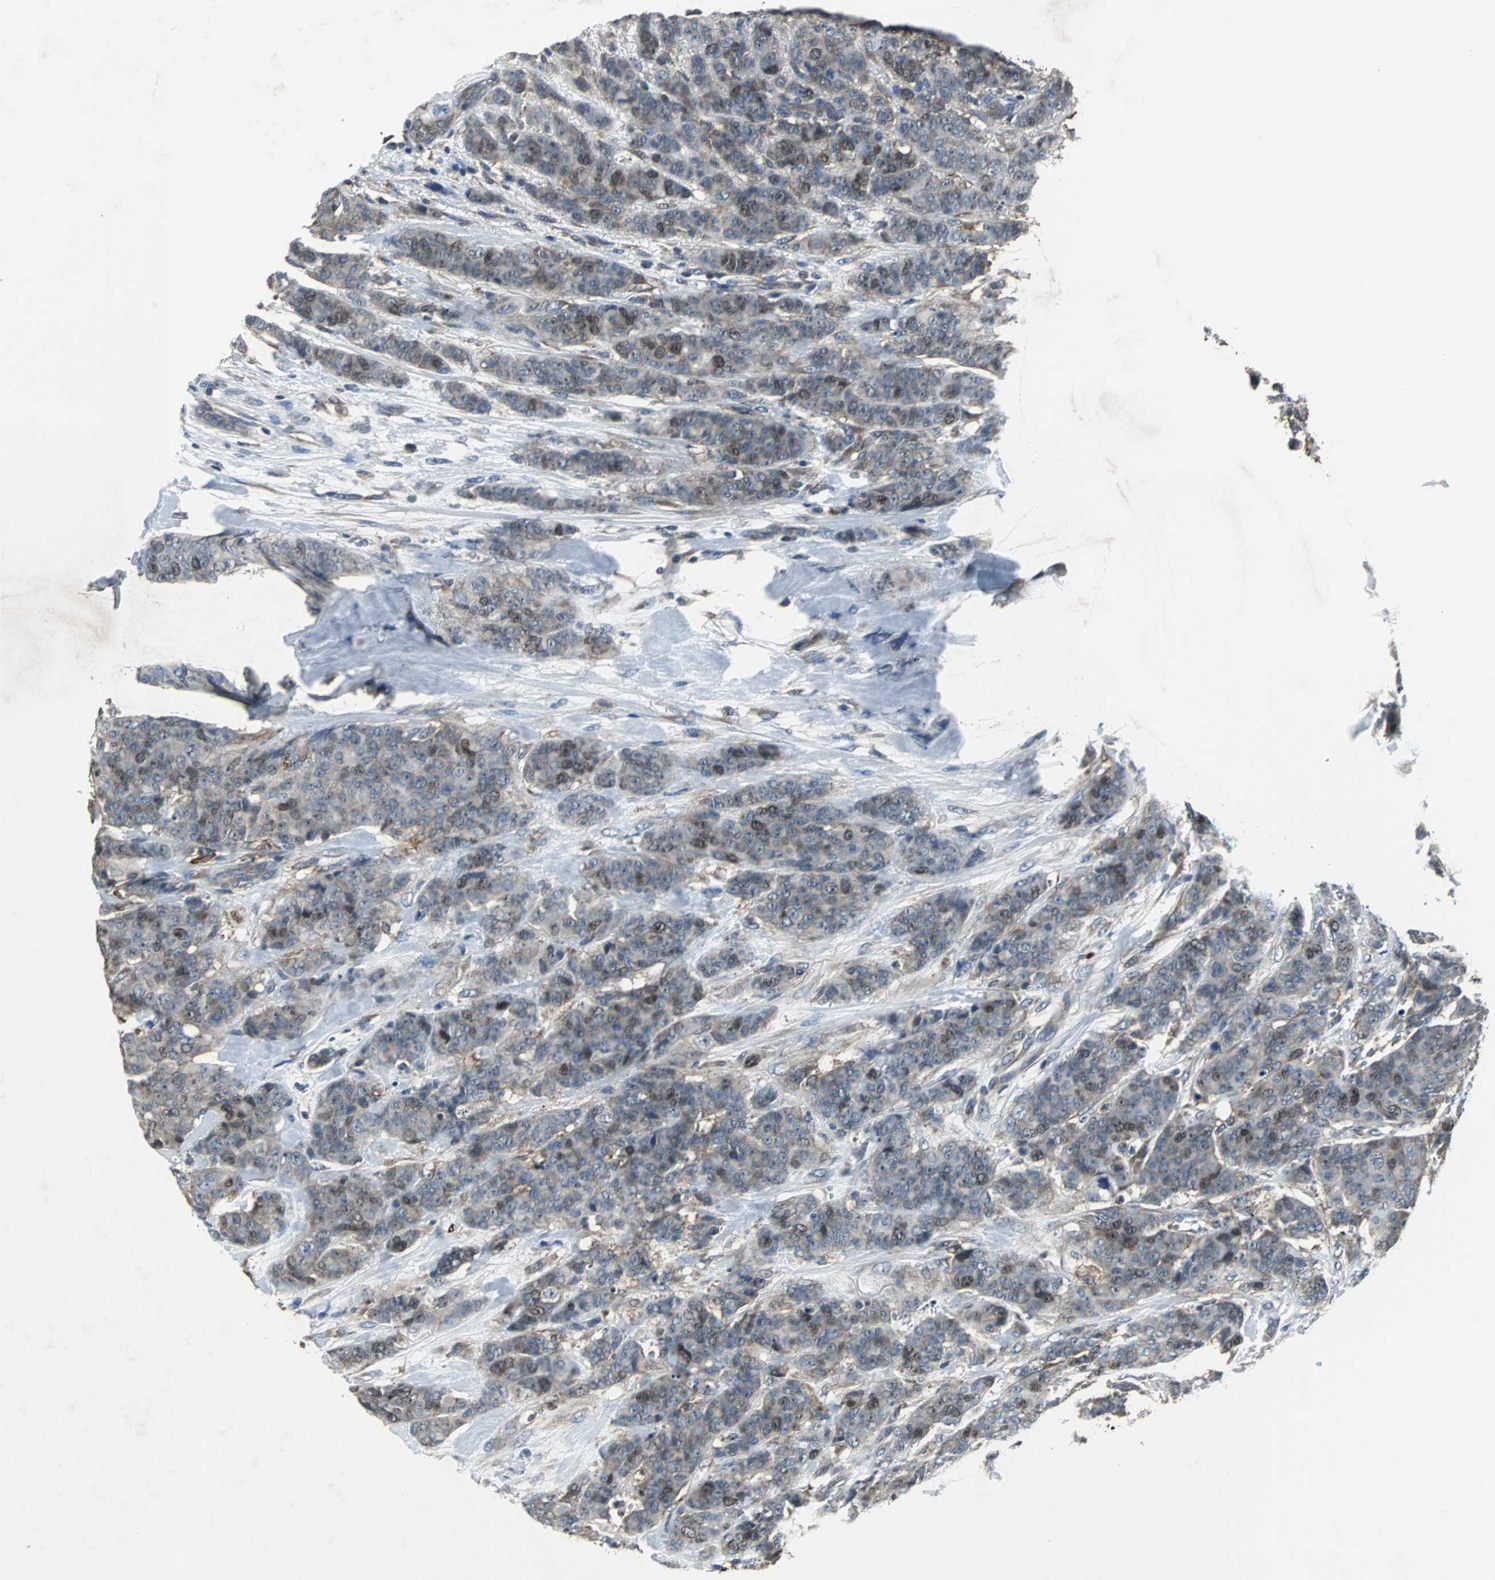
{"staining": {"intensity": "weak", "quantity": "25%-75%", "location": "cytoplasmic/membranous"}, "tissue": "breast cancer", "cell_type": "Tumor cells", "image_type": "cancer", "snomed": [{"axis": "morphology", "description": "Duct carcinoma"}, {"axis": "topography", "description": "Breast"}], "caption": "Tumor cells display low levels of weak cytoplasmic/membranous staining in about 25%-75% of cells in human breast intraductal carcinoma.", "gene": "SOS1", "patient": {"sex": "female", "age": 40}}